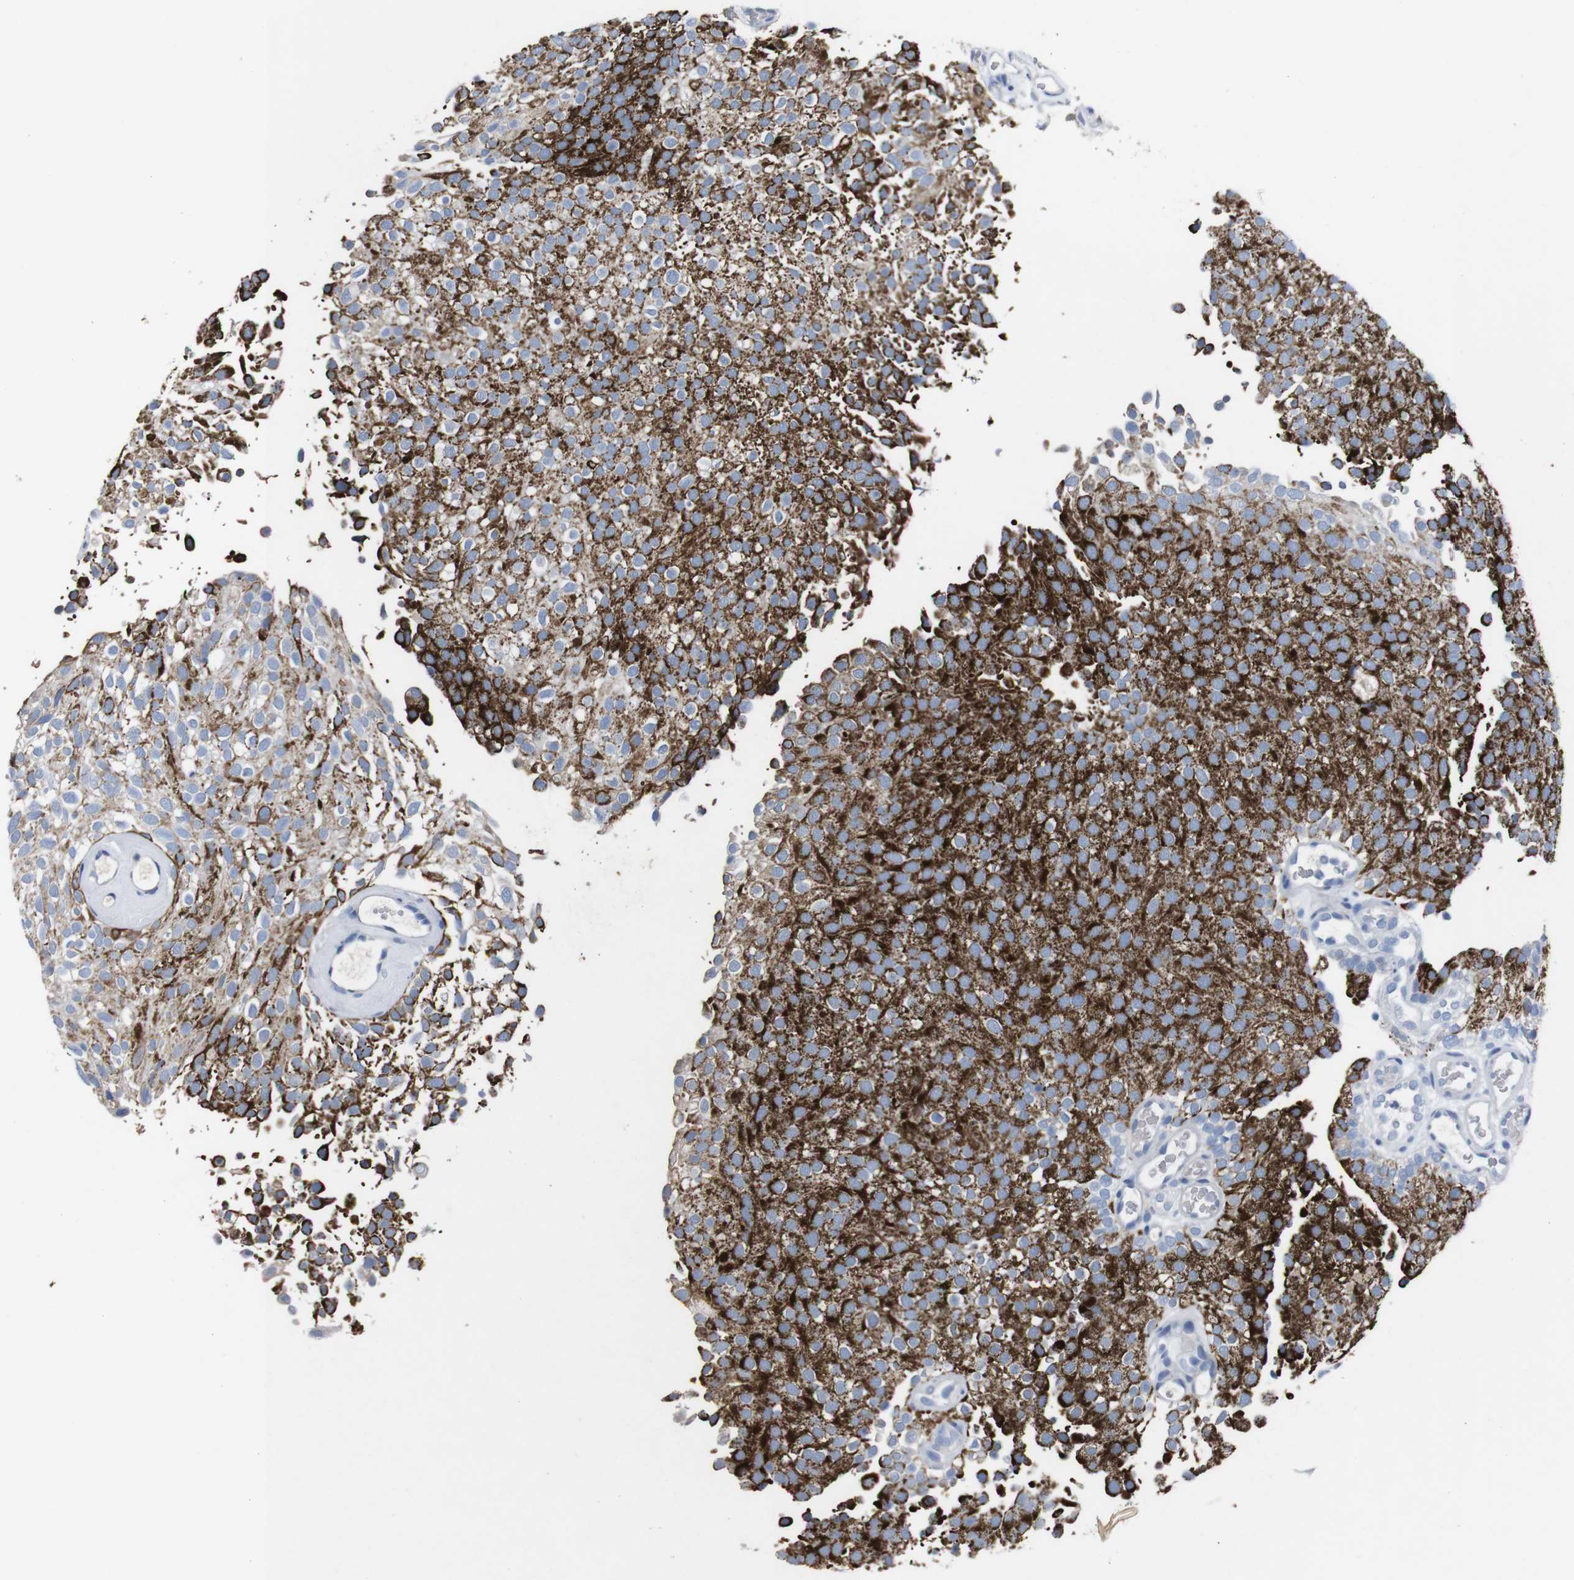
{"staining": {"intensity": "strong", "quantity": ">75%", "location": "cytoplasmic/membranous"}, "tissue": "urothelial cancer", "cell_type": "Tumor cells", "image_type": "cancer", "snomed": [{"axis": "morphology", "description": "Urothelial carcinoma, Low grade"}, {"axis": "topography", "description": "Urinary bladder"}], "caption": "Protein analysis of low-grade urothelial carcinoma tissue exhibits strong cytoplasmic/membranous positivity in about >75% of tumor cells.", "gene": "GJB2", "patient": {"sex": "male", "age": 78}}